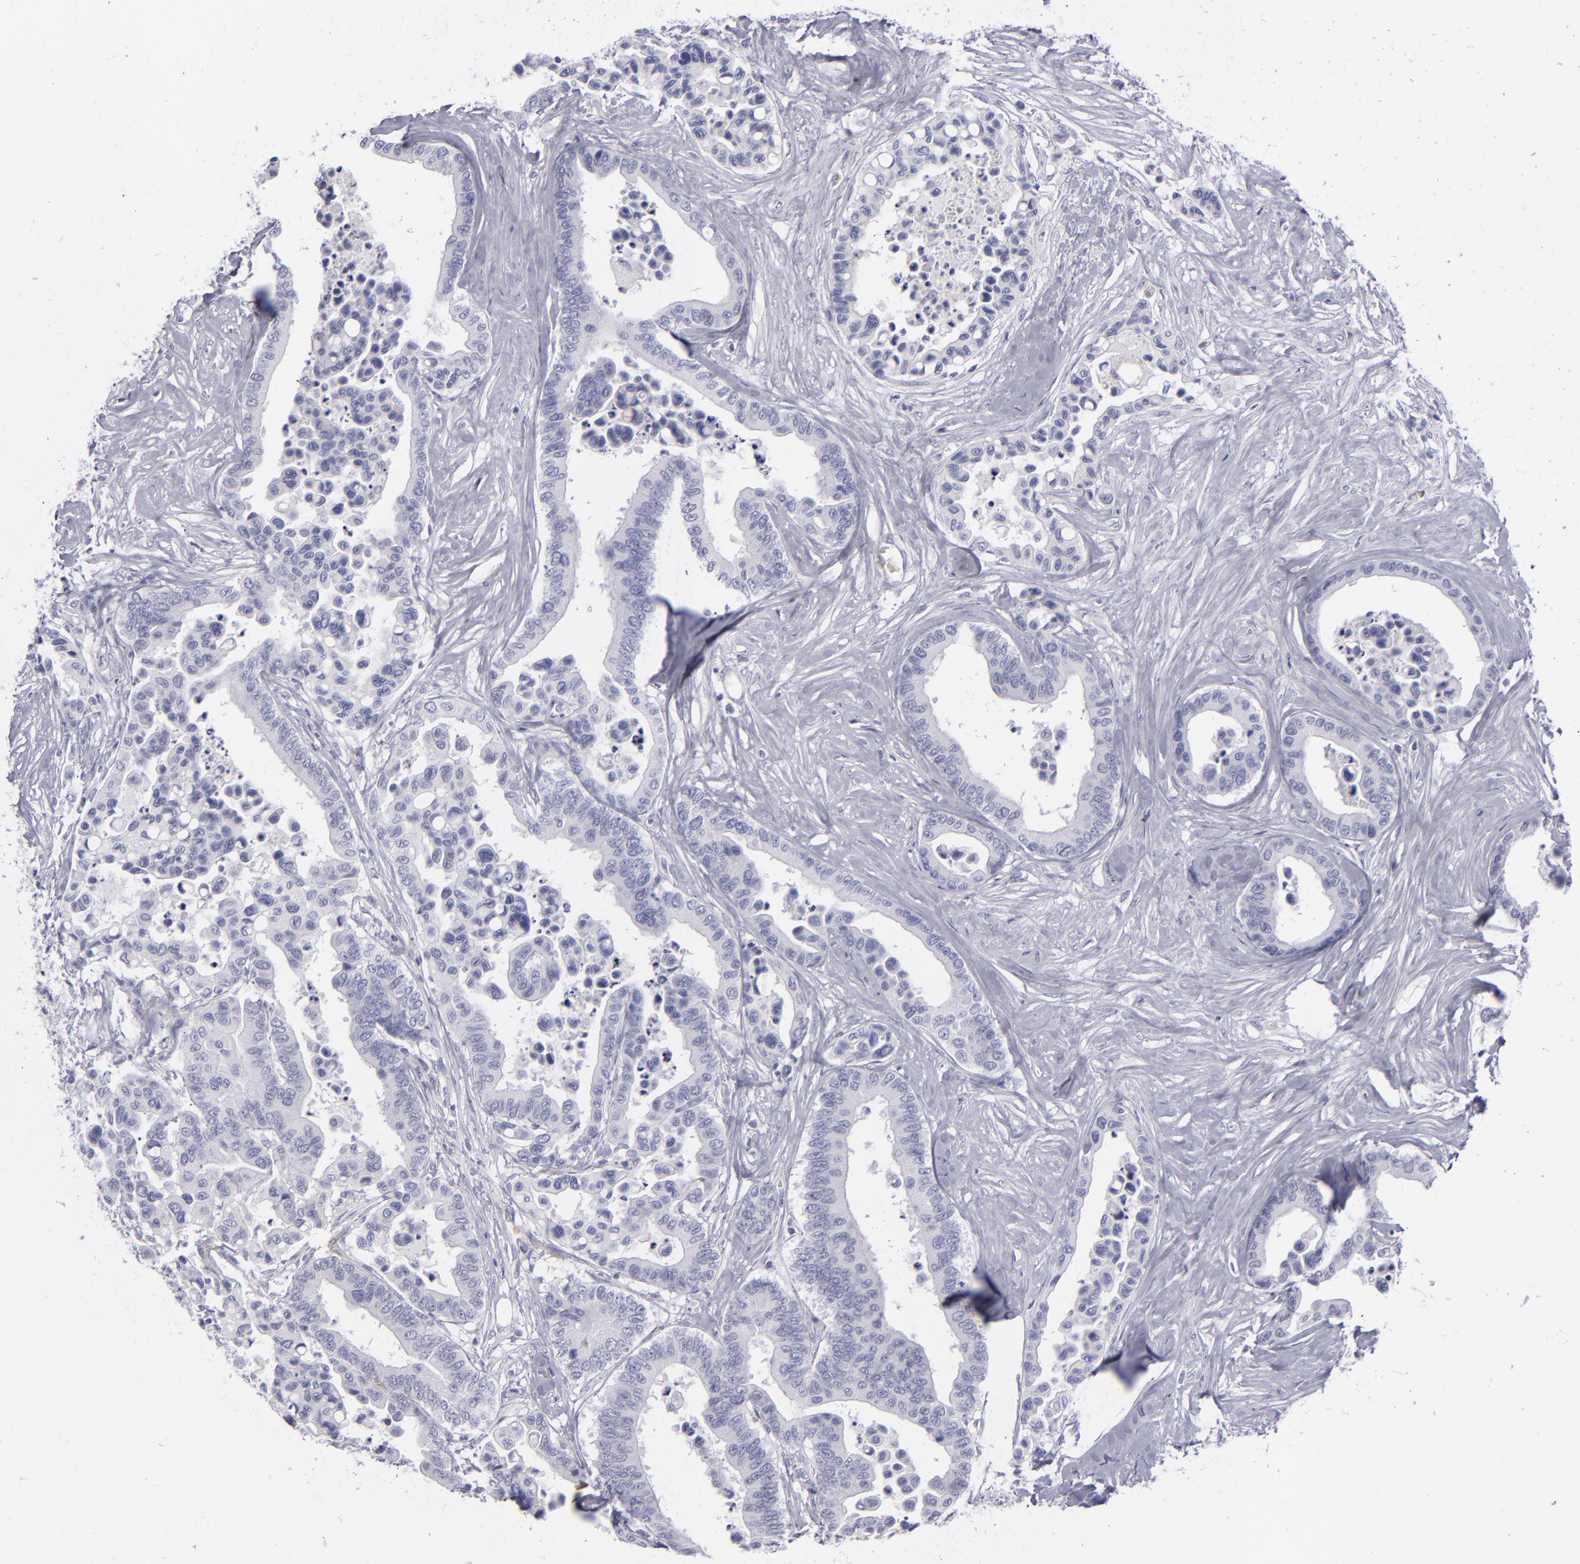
{"staining": {"intensity": "negative", "quantity": "none", "location": "none"}, "tissue": "colorectal cancer", "cell_type": "Tumor cells", "image_type": "cancer", "snomed": [{"axis": "morphology", "description": "Adenocarcinoma, NOS"}, {"axis": "topography", "description": "Colon"}], "caption": "The histopathology image shows no significant positivity in tumor cells of adenocarcinoma (colorectal). (DAB (3,3'-diaminobenzidine) immunohistochemistry visualized using brightfield microscopy, high magnification).", "gene": "ANPEP", "patient": {"sex": "male", "age": 82}}